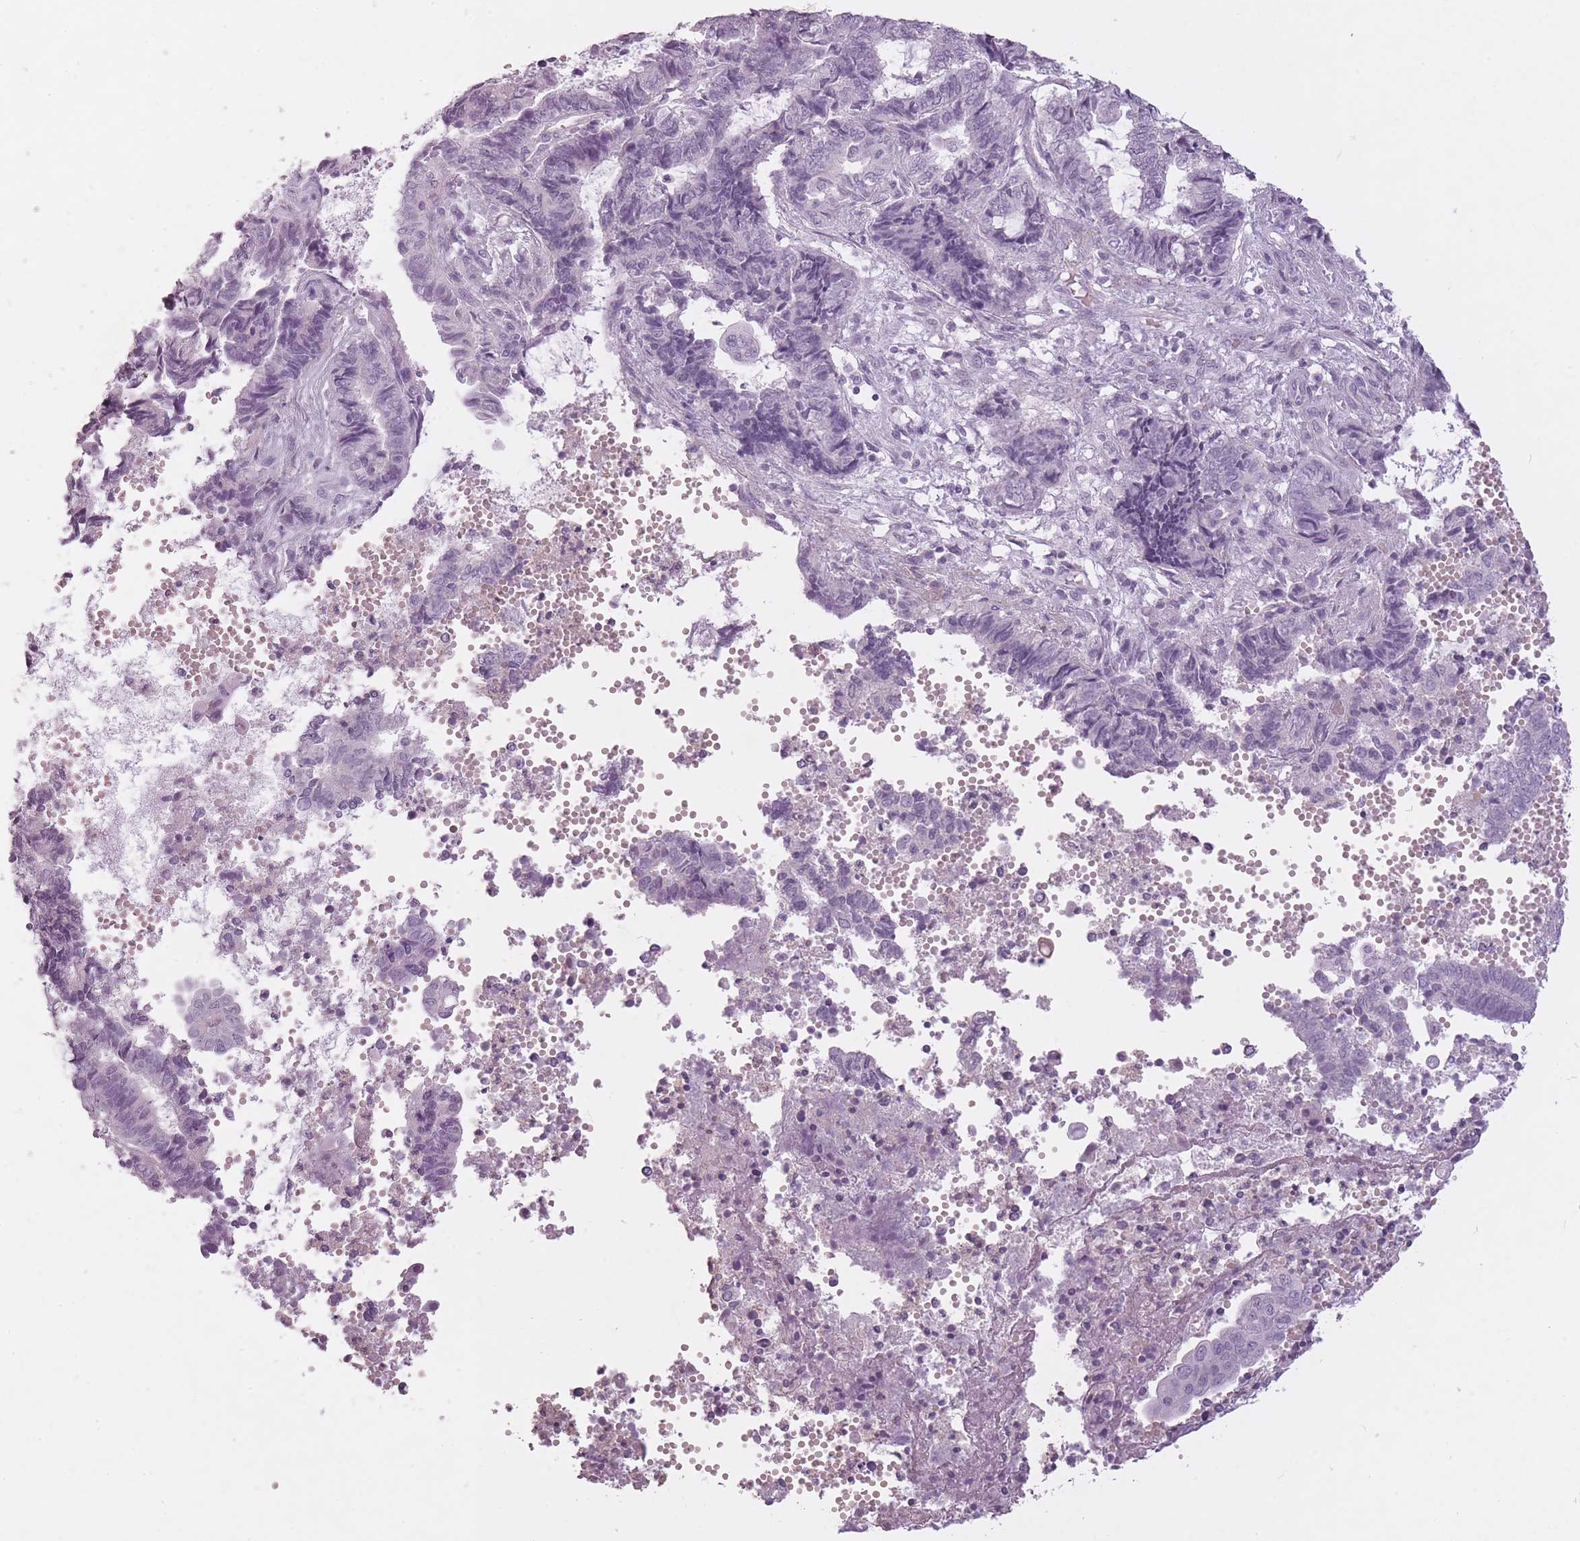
{"staining": {"intensity": "negative", "quantity": "none", "location": "none"}, "tissue": "endometrial cancer", "cell_type": "Tumor cells", "image_type": "cancer", "snomed": [{"axis": "morphology", "description": "Adenocarcinoma, NOS"}, {"axis": "topography", "description": "Uterus"}, {"axis": "topography", "description": "Endometrium"}], "caption": "IHC of human endometrial cancer shows no expression in tumor cells.", "gene": "RFX4", "patient": {"sex": "female", "age": 70}}